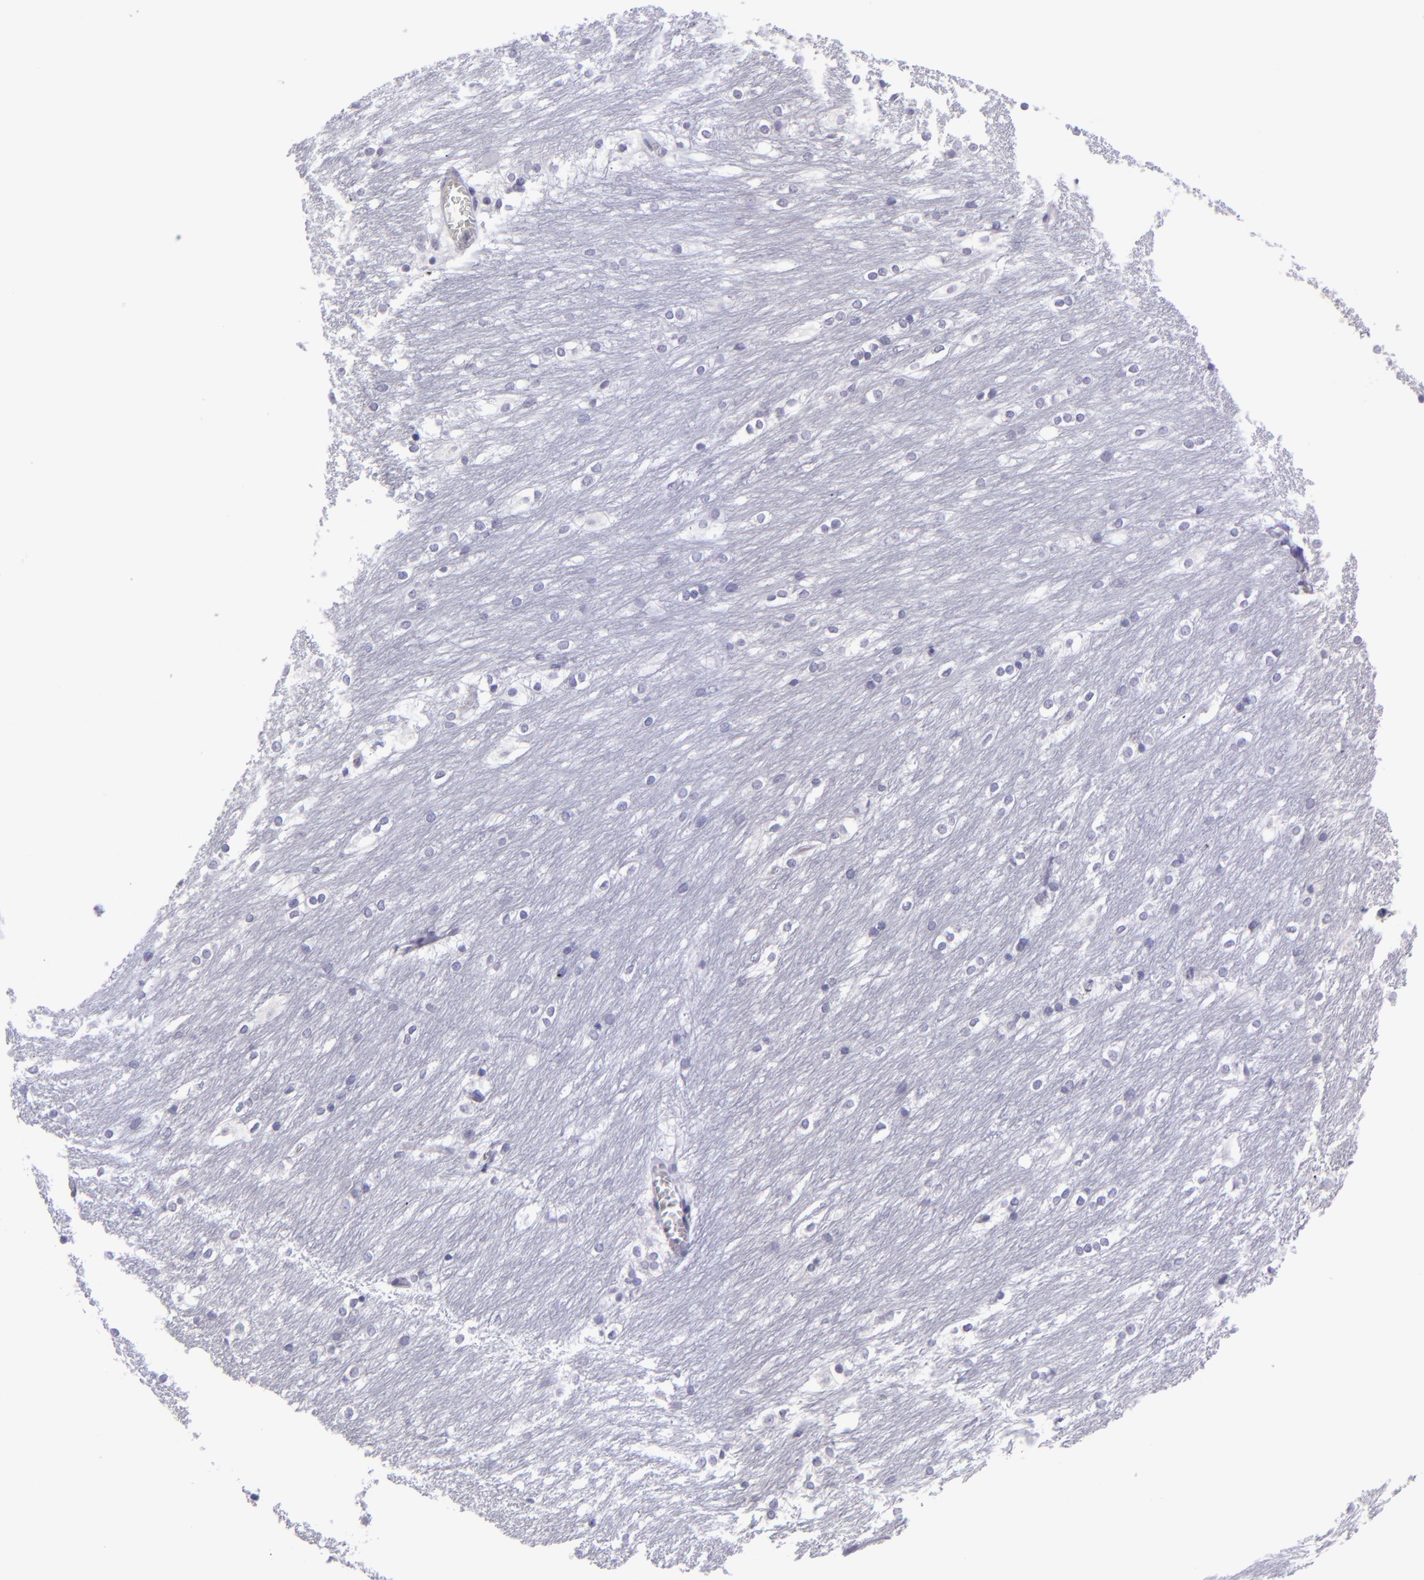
{"staining": {"intensity": "negative", "quantity": "none", "location": "none"}, "tissue": "caudate", "cell_type": "Glial cells", "image_type": "normal", "snomed": [{"axis": "morphology", "description": "Normal tissue, NOS"}, {"axis": "topography", "description": "Lateral ventricle wall"}], "caption": "Glial cells are negative for brown protein staining in normal caudate. (Brightfield microscopy of DAB immunohistochemistry at high magnification).", "gene": "POU2F2", "patient": {"sex": "female", "age": 19}}